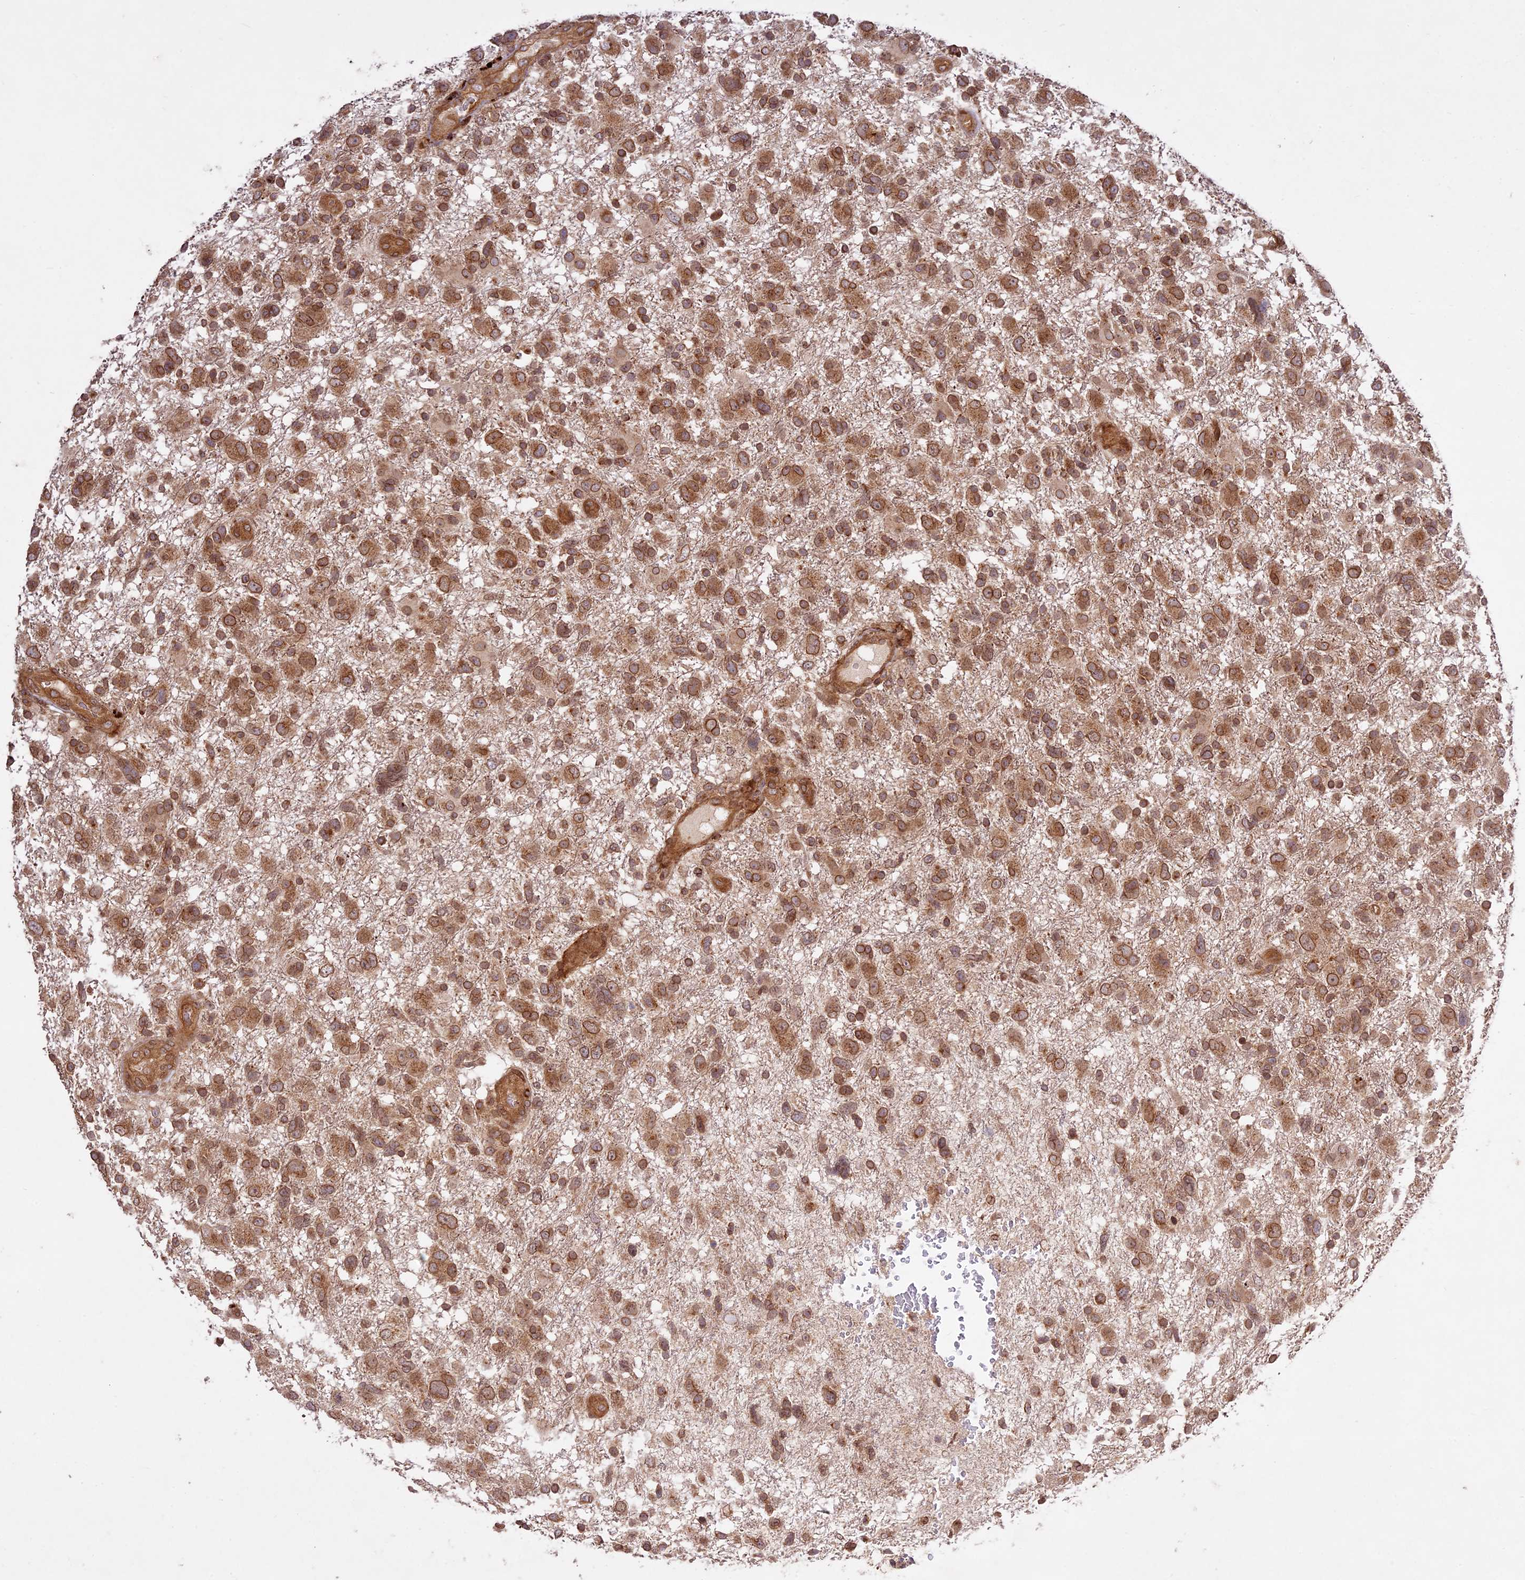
{"staining": {"intensity": "moderate", "quantity": ">75%", "location": "cytoplasmic/membranous,nuclear"}, "tissue": "glioma", "cell_type": "Tumor cells", "image_type": "cancer", "snomed": [{"axis": "morphology", "description": "Glioma, malignant, High grade"}, {"axis": "topography", "description": "Brain"}], "caption": "High-power microscopy captured an immunohistochemistry photomicrograph of malignant glioma (high-grade), revealing moderate cytoplasmic/membranous and nuclear expression in about >75% of tumor cells.", "gene": "DGKH", "patient": {"sex": "male", "age": 61}}